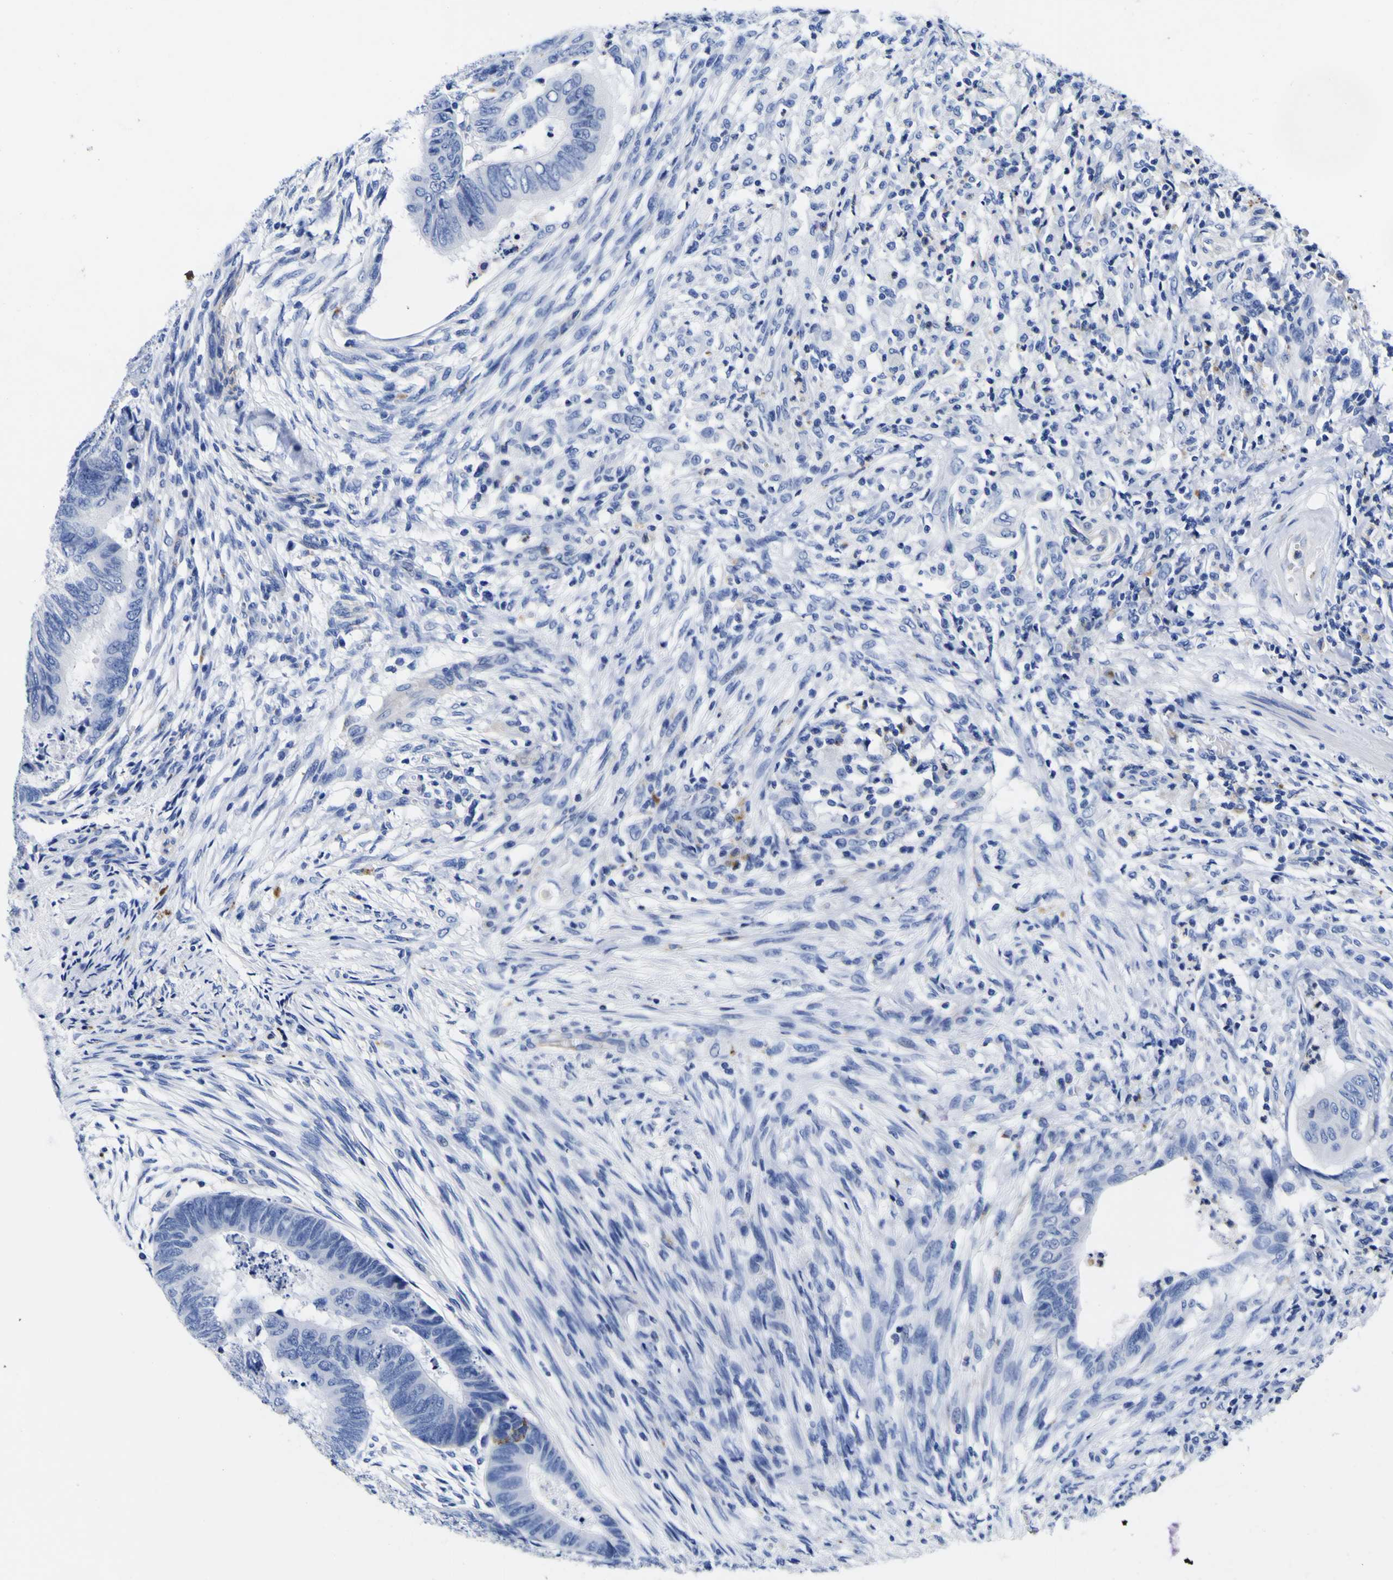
{"staining": {"intensity": "negative", "quantity": "none", "location": "none"}, "tissue": "colorectal cancer", "cell_type": "Tumor cells", "image_type": "cancer", "snomed": [{"axis": "morphology", "description": "Normal tissue, NOS"}, {"axis": "morphology", "description": "Adenocarcinoma, NOS"}, {"axis": "topography", "description": "Rectum"}, {"axis": "topography", "description": "Peripheral nerve tissue"}], "caption": "DAB immunohistochemical staining of human colorectal cancer shows no significant positivity in tumor cells.", "gene": "HLA-DQA1", "patient": {"sex": "male", "age": 92}}